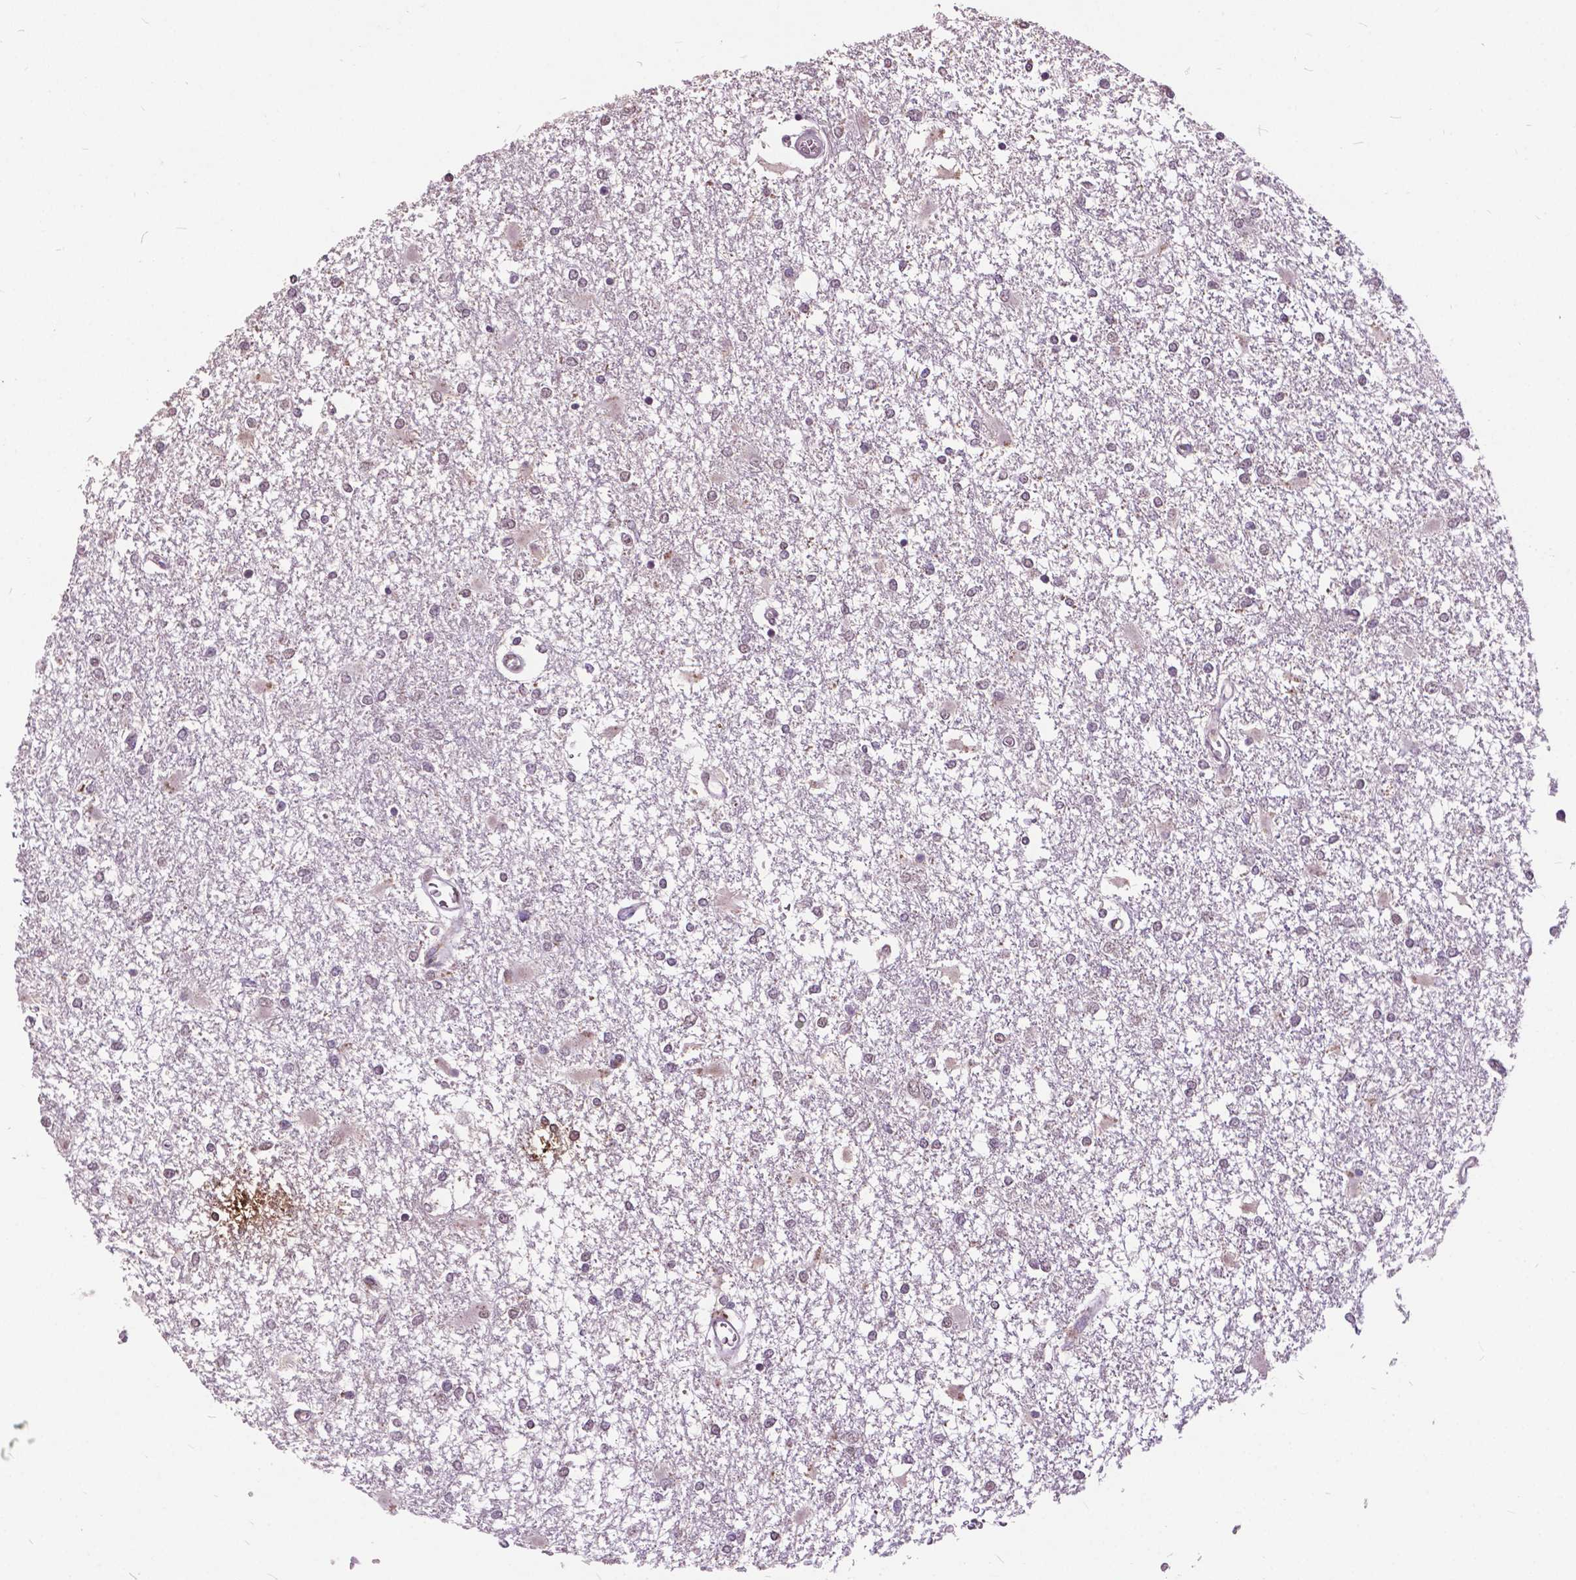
{"staining": {"intensity": "negative", "quantity": "none", "location": "none"}, "tissue": "glioma", "cell_type": "Tumor cells", "image_type": "cancer", "snomed": [{"axis": "morphology", "description": "Glioma, malignant, High grade"}, {"axis": "topography", "description": "Cerebral cortex"}], "caption": "Micrograph shows no significant protein positivity in tumor cells of glioma.", "gene": "MSH2", "patient": {"sex": "male", "age": 79}}